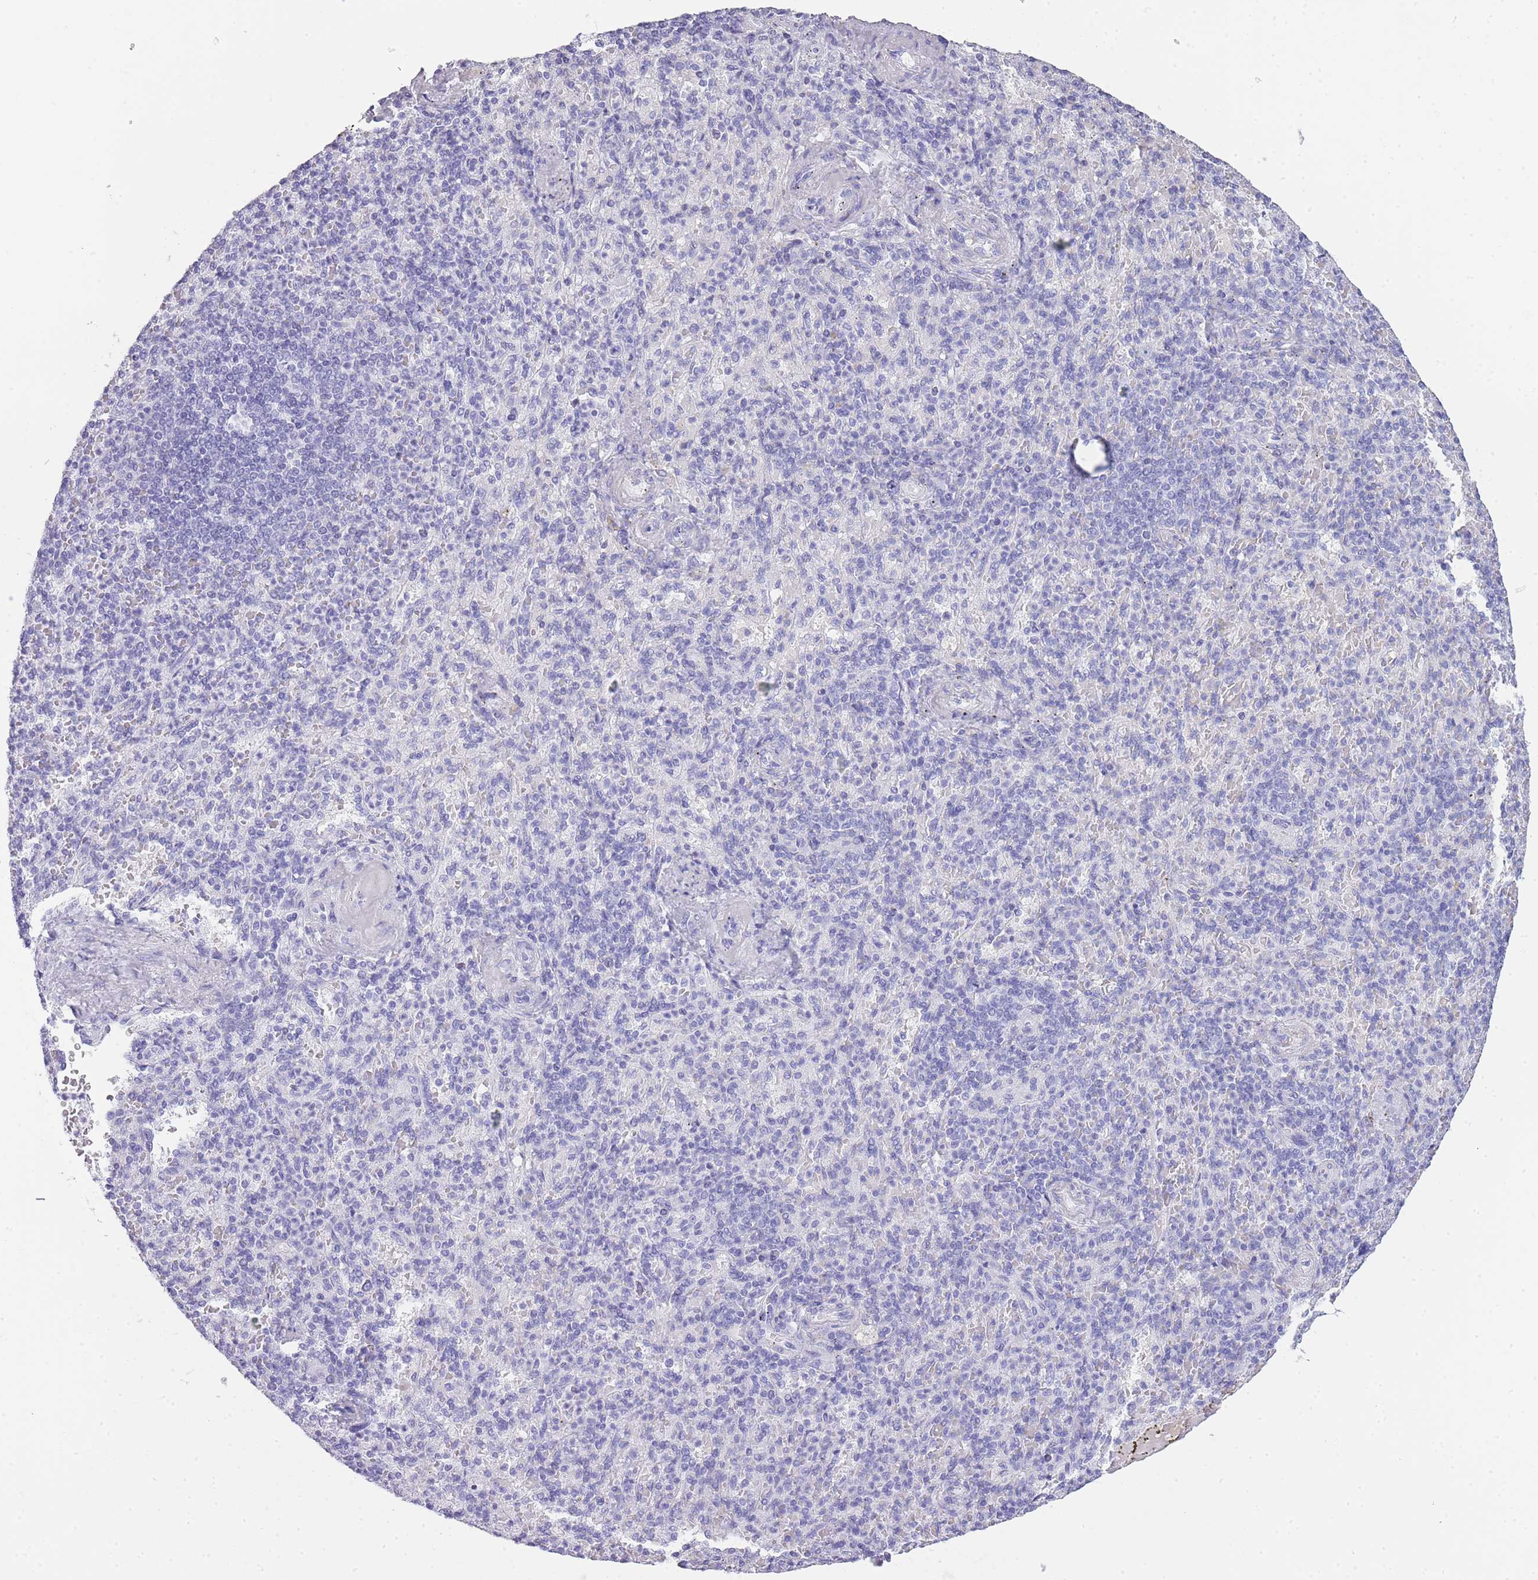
{"staining": {"intensity": "negative", "quantity": "none", "location": "none"}, "tissue": "spleen", "cell_type": "Cells in red pulp", "image_type": "normal", "snomed": [{"axis": "morphology", "description": "Normal tissue, NOS"}, {"axis": "topography", "description": "Spleen"}], "caption": "Immunohistochemistry (IHC) of benign human spleen shows no positivity in cells in red pulp. The staining was performed using DAB (3,3'-diaminobenzidine) to visualize the protein expression in brown, while the nuclei were stained in blue with hematoxylin (Magnification: 20x).", "gene": "INS", "patient": {"sex": "female", "age": 74}}